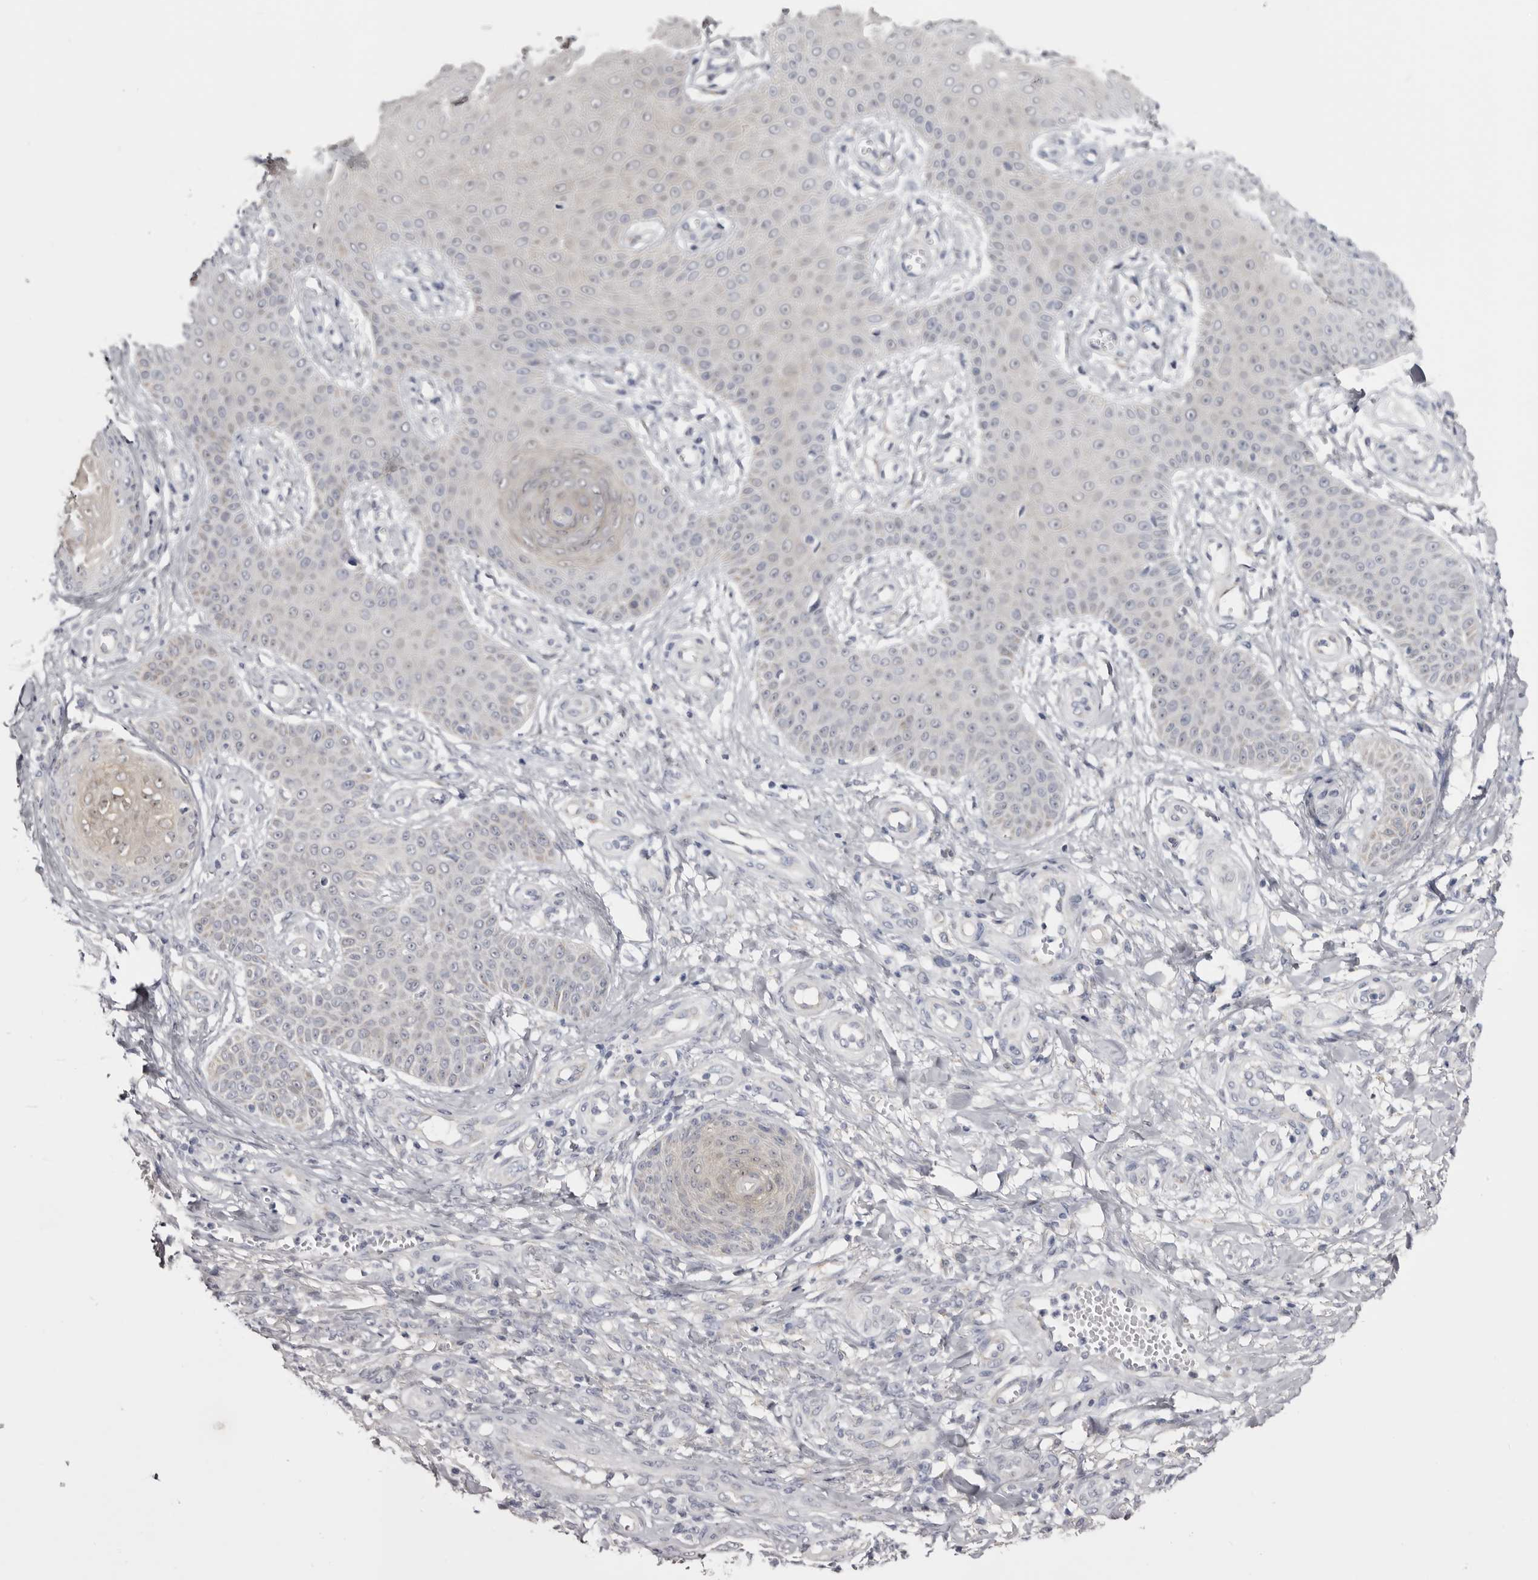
{"staining": {"intensity": "negative", "quantity": "none", "location": "none"}, "tissue": "skin cancer", "cell_type": "Tumor cells", "image_type": "cancer", "snomed": [{"axis": "morphology", "description": "Squamous cell carcinoma, NOS"}, {"axis": "topography", "description": "Skin"}], "caption": "Tumor cells show no significant expression in skin squamous cell carcinoma.", "gene": "CASQ1", "patient": {"sex": "male", "age": 74}}